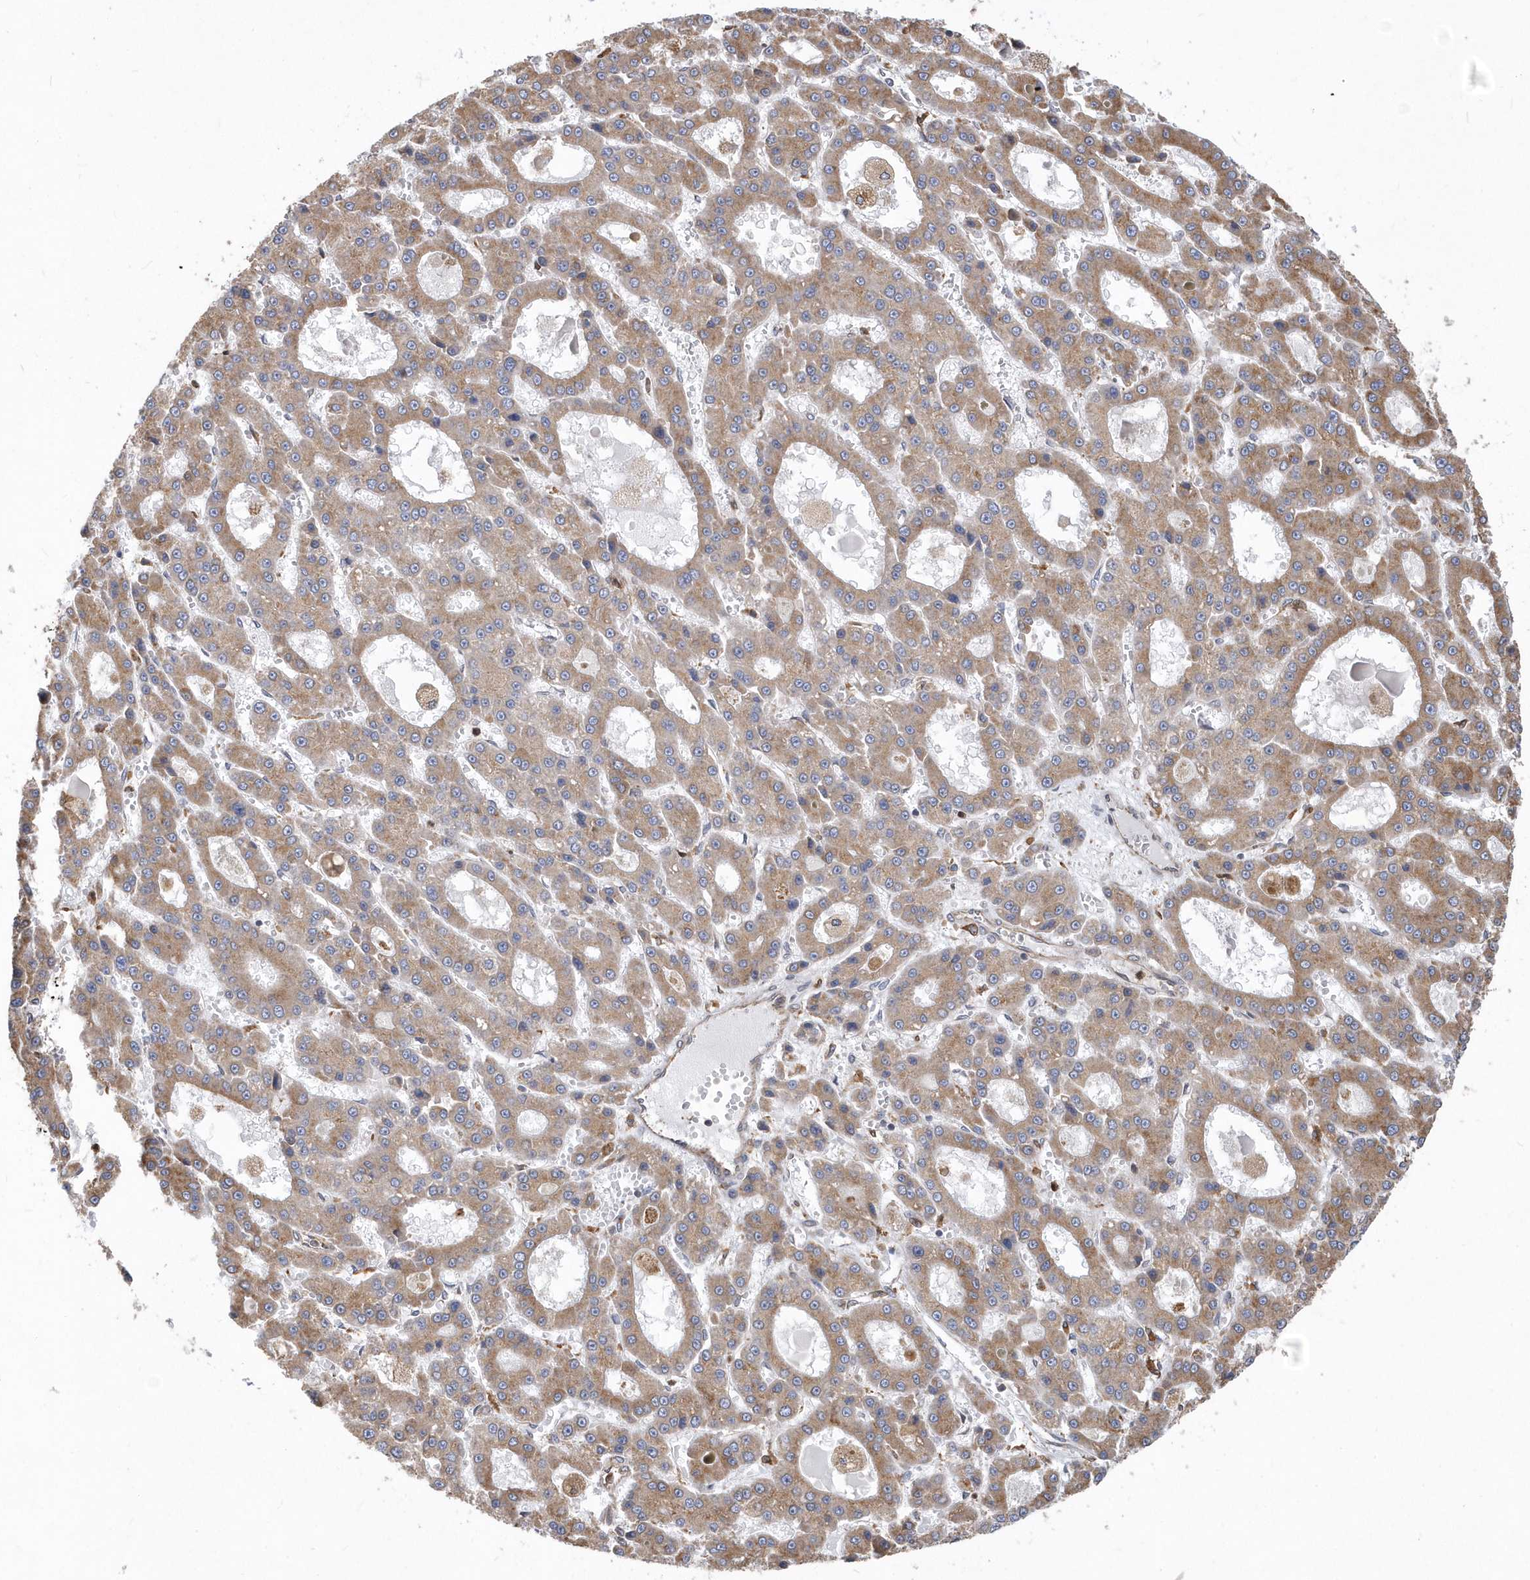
{"staining": {"intensity": "moderate", "quantity": ">75%", "location": "cytoplasmic/membranous"}, "tissue": "liver cancer", "cell_type": "Tumor cells", "image_type": "cancer", "snomed": [{"axis": "morphology", "description": "Carcinoma, Hepatocellular, NOS"}, {"axis": "topography", "description": "Liver"}], "caption": "Tumor cells exhibit medium levels of moderate cytoplasmic/membranous staining in approximately >75% of cells in liver cancer.", "gene": "VAMP7", "patient": {"sex": "male", "age": 70}}